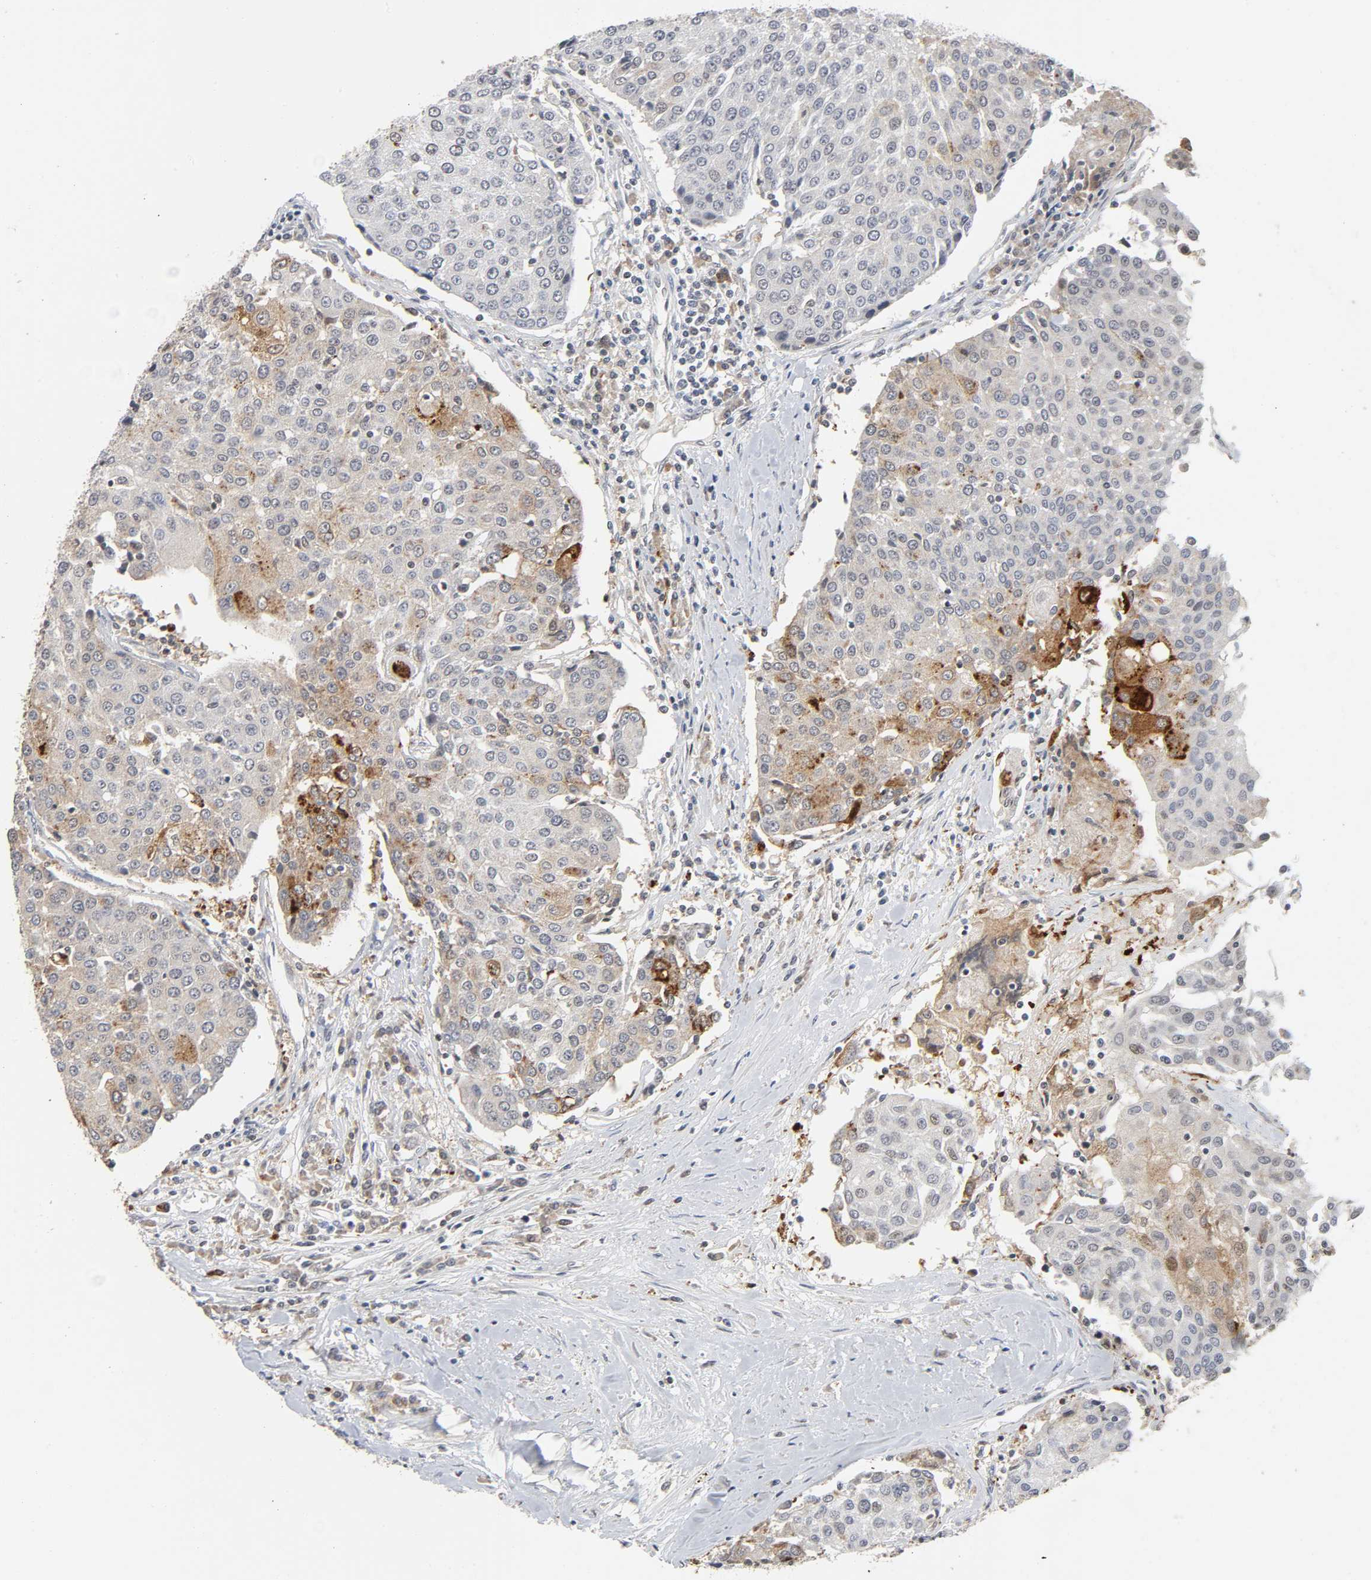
{"staining": {"intensity": "weak", "quantity": "25%-75%", "location": "cytoplasmic/membranous"}, "tissue": "urothelial cancer", "cell_type": "Tumor cells", "image_type": "cancer", "snomed": [{"axis": "morphology", "description": "Urothelial carcinoma, High grade"}, {"axis": "topography", "description": "Urinary bladder"}], "caption": "Protein analysis of high-grade urothelial carcinoma tissue demonstrates weak cytoplasmic/membranous staining in approximately 25%-75% of tumor cells. Using DAB (3,3'-diaminobenzidine) (brown) and hematoxylin (blue) stains, captured at high magnification using brightfield microscopy.", "gene": "KAT2B", "patient": {"sex": "female", "age": 85}}